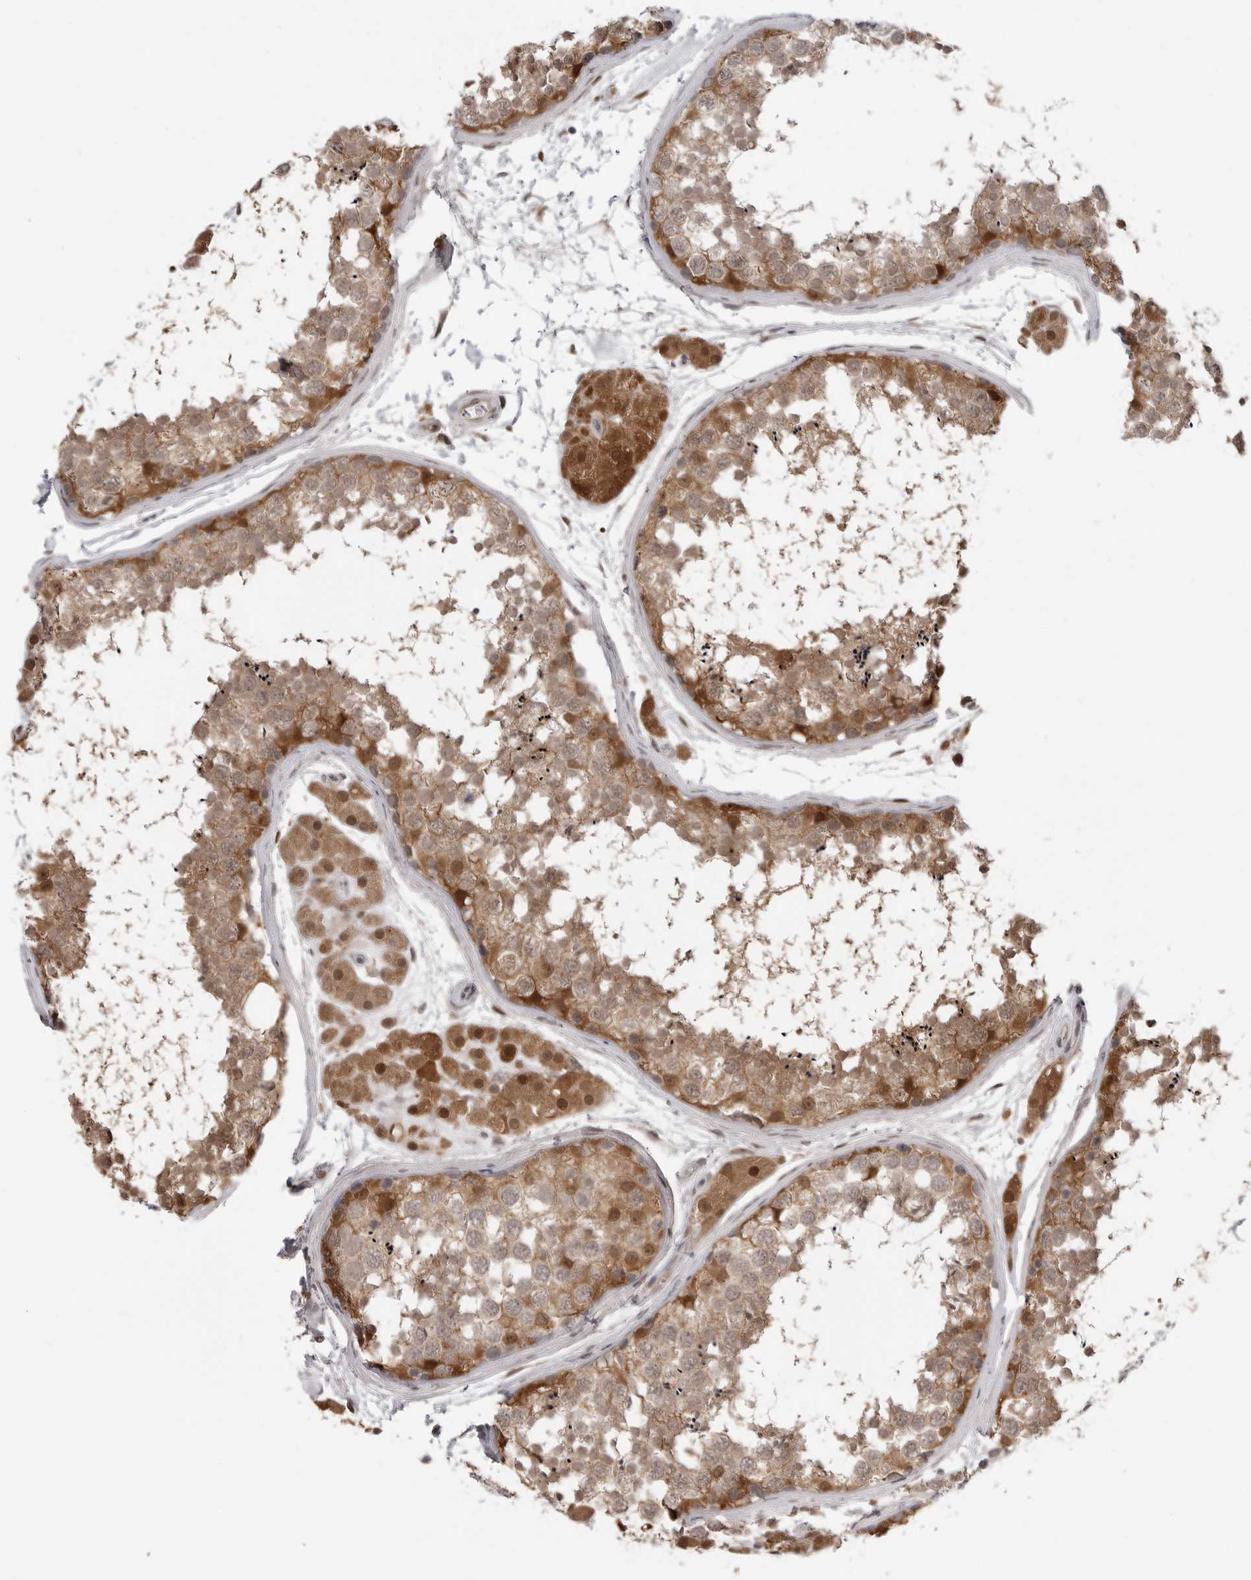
{"staining": {"intensity": "moderate", "quantity": ">75%", "location": "cytoplasmic/membranous,nuclear"}, "tissue": "testis", "cell_type": "Cells in seminiferous ducts", "image_type": "normal", "snomed": [{"axis": "morphology", "description": "Normal tissue, NOS"}, {"axis": "topography", "description": "Testis"}], "caption": "Protein expression by immunohistochemistry (IHC) displays moderate cytoplasmic/membranous,nuclear staining in about >75% of cells in seminiferous ducts in normal testis.", "gene": "PNPO", "patient": {"sex": "male", "age": 56}}